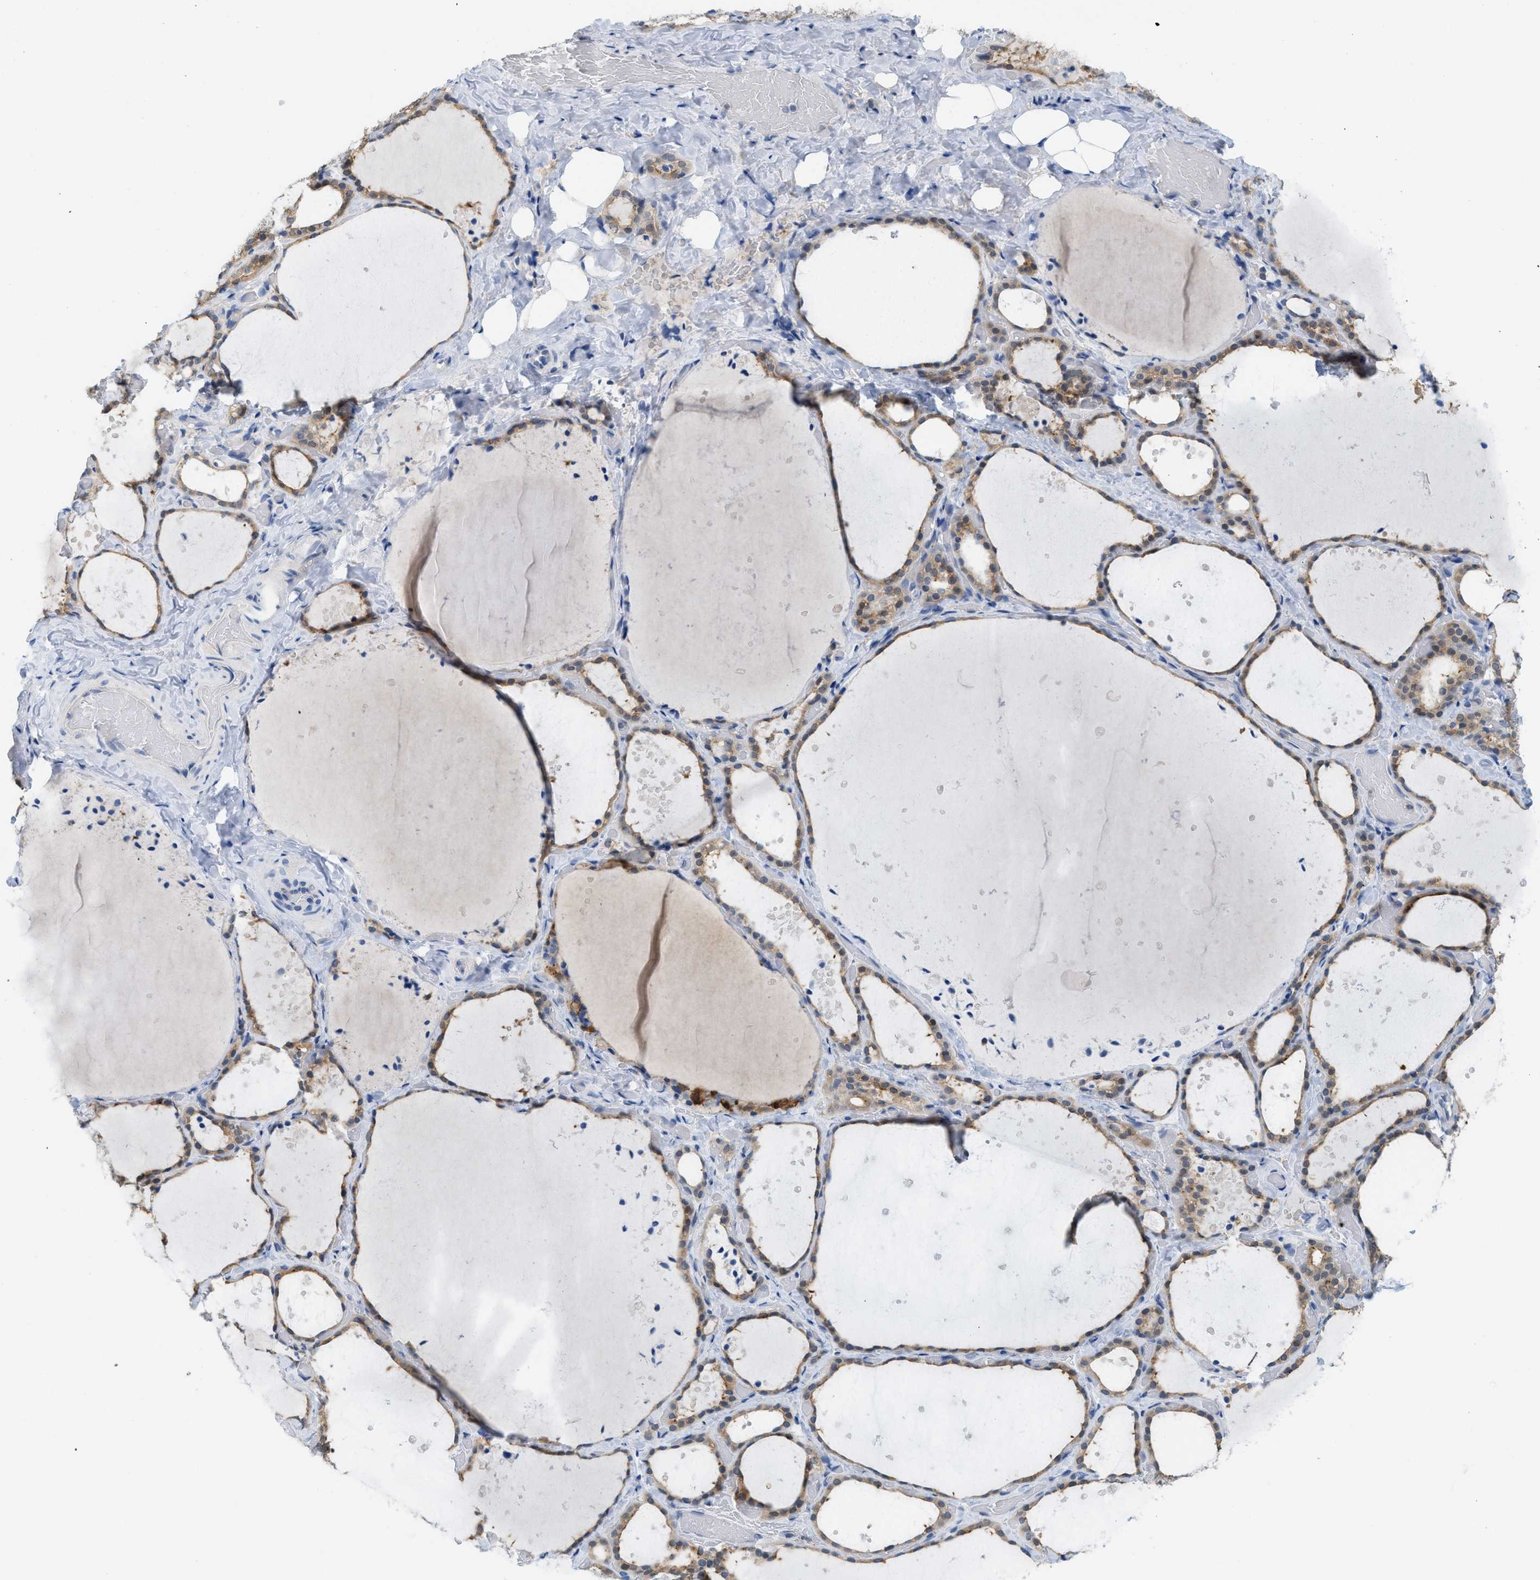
{"staining": {"intensity": "weak", "quantity": ">75%", "location": "cytoplasmic/membranous"}, "tissue": "thyroid gland", "cell_type": "Glandular cells", "image_type": "normal", "snomed": [{"axis": "morphology", "description": "Normal tissue, NOS"}, {"axis": "topography", "description": "Thyroid gland"}], "caption": "Human thyroid gland stained with a protein marker displays weak staining in glandular cells.", "gene": "CSTB", "patient": {"sex": "female", "age": 44}}